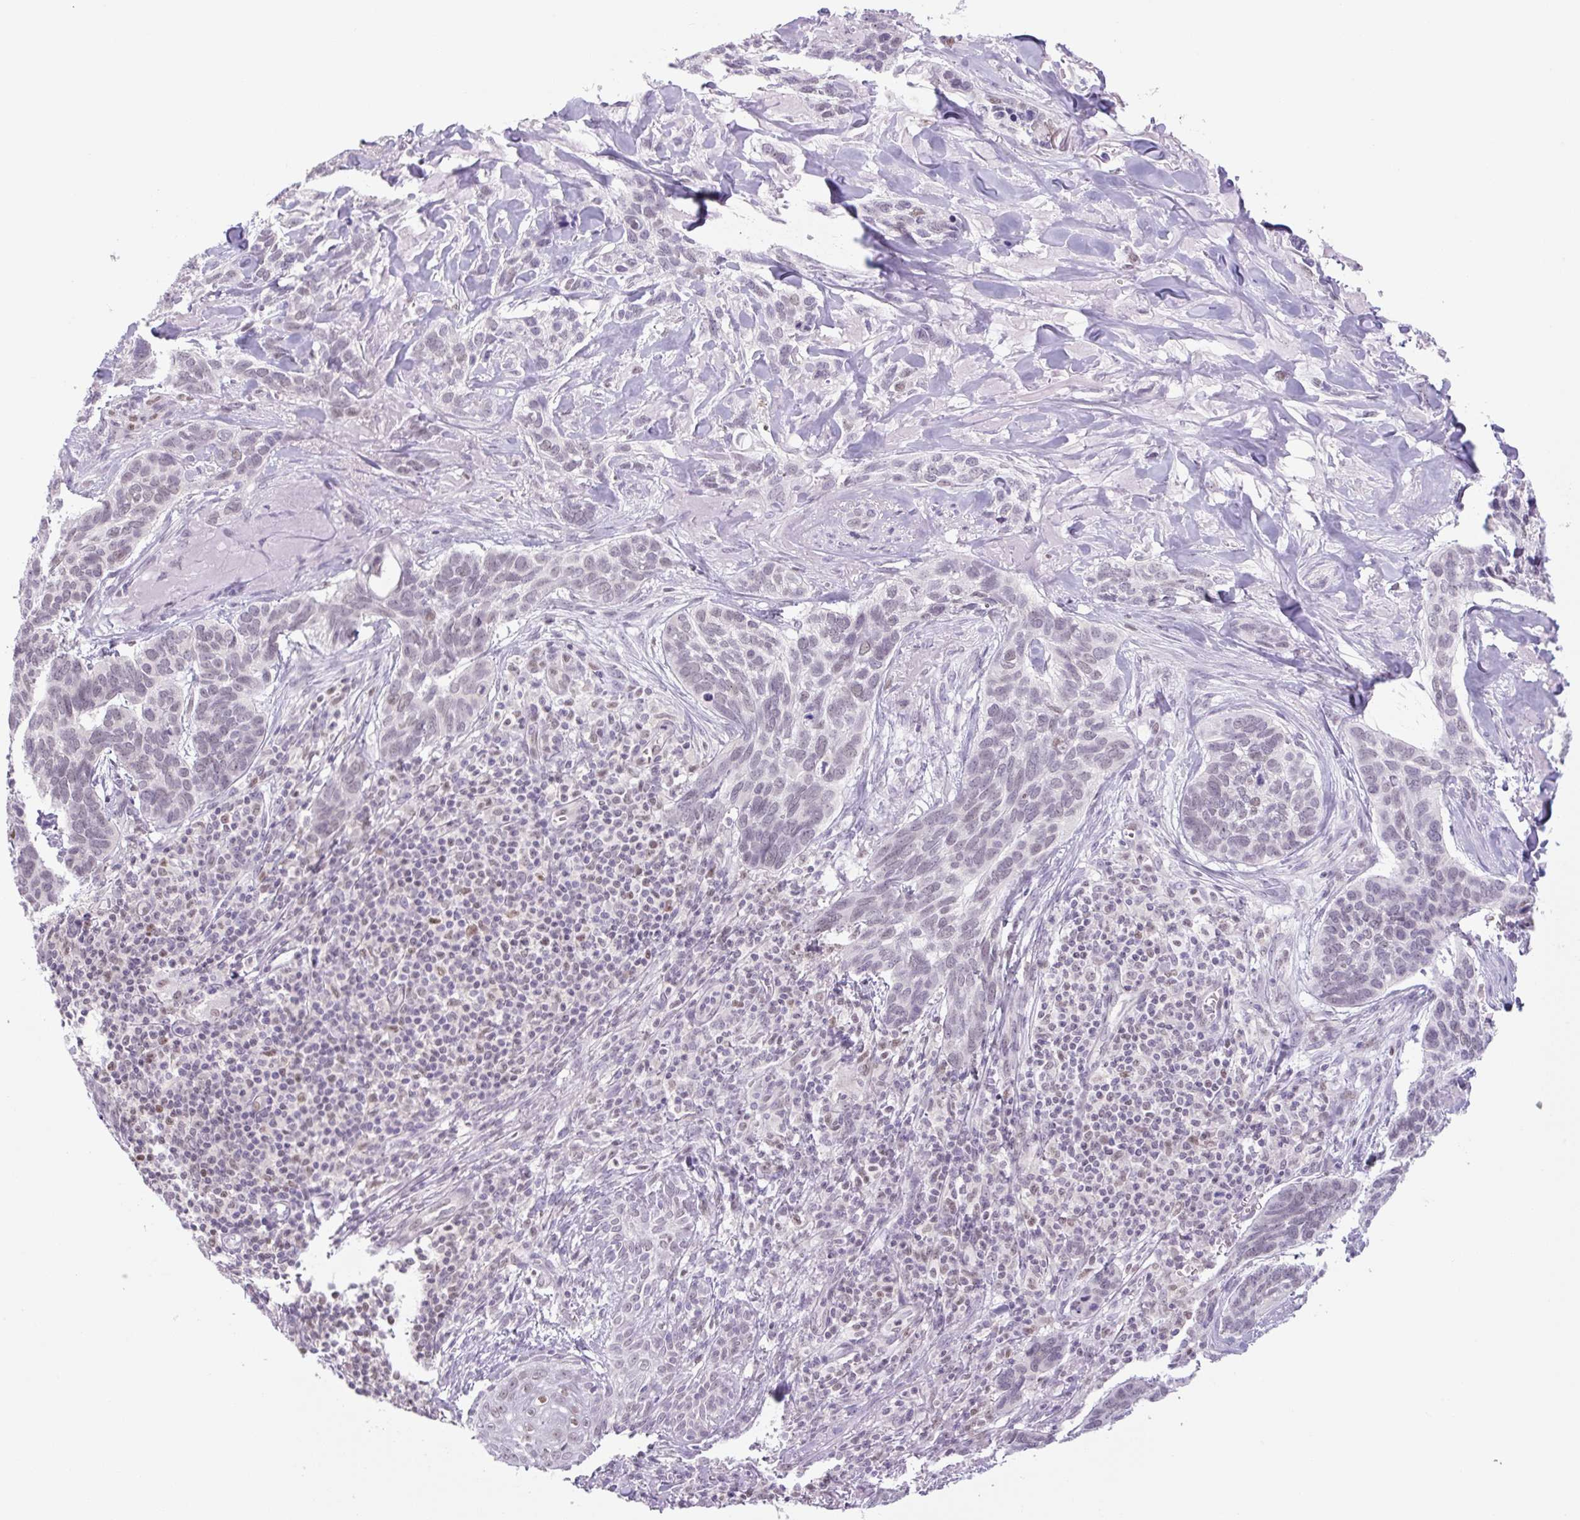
{"staining": {"intensity": "negative", "quantity": "none", "location": "none"}, "tissue": "skin cancer", "cell_type": "Tumor cells", "image_type": "cancer", "snomed": [{"axis": "morphology", "description": "Basal cell carcinoma"}, {"axis": "topography", "description": "Skin"}], "caption": "IHC micrograph of human skin cancer stained for a protein (brown), which reveals no expression in tumor cells.", "gene": "TLE3", "patient": {"sex": "male", "age": 86}}